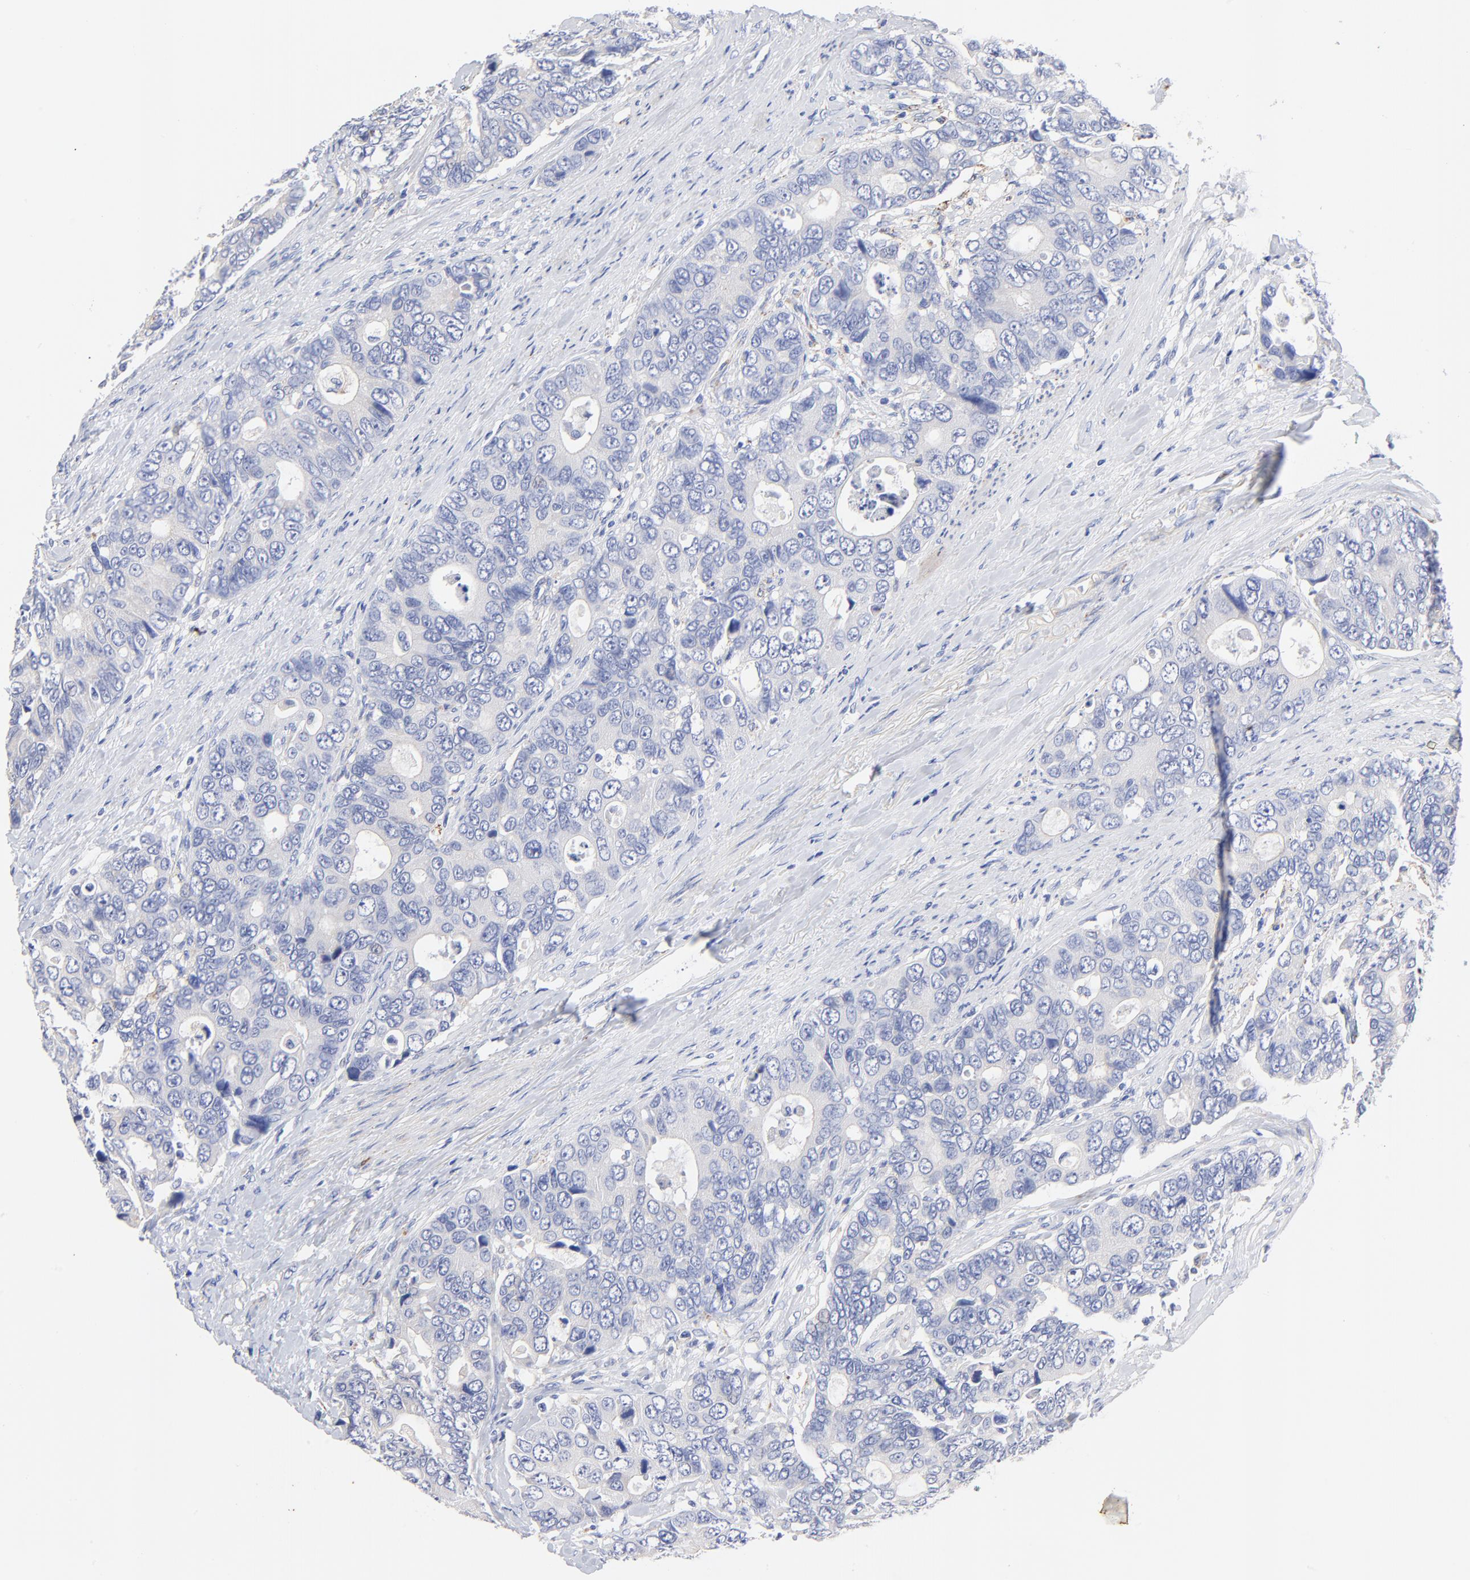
{"staining": {"intensity": "negative", "quantity": "none", "location": "none"}, "tissue": "colorectal cancer", "cell_type": "Tumor cells", "image_type": "cancer", "snomed": [{"axis": "morphology", "description": "Adenocarcinoma, NOS"}, {"axis": "topography", "description": "Rectum"}], "caption": "This micrograph is of adenocarcinoma (colorectal) stained with immunohistochemistry to label a protein in brown with the nuclei are counter-stained blue. There is no staining in tumor cells.", "gene": "FBXO10", "patient": {"sex": "female", "age": 67}}